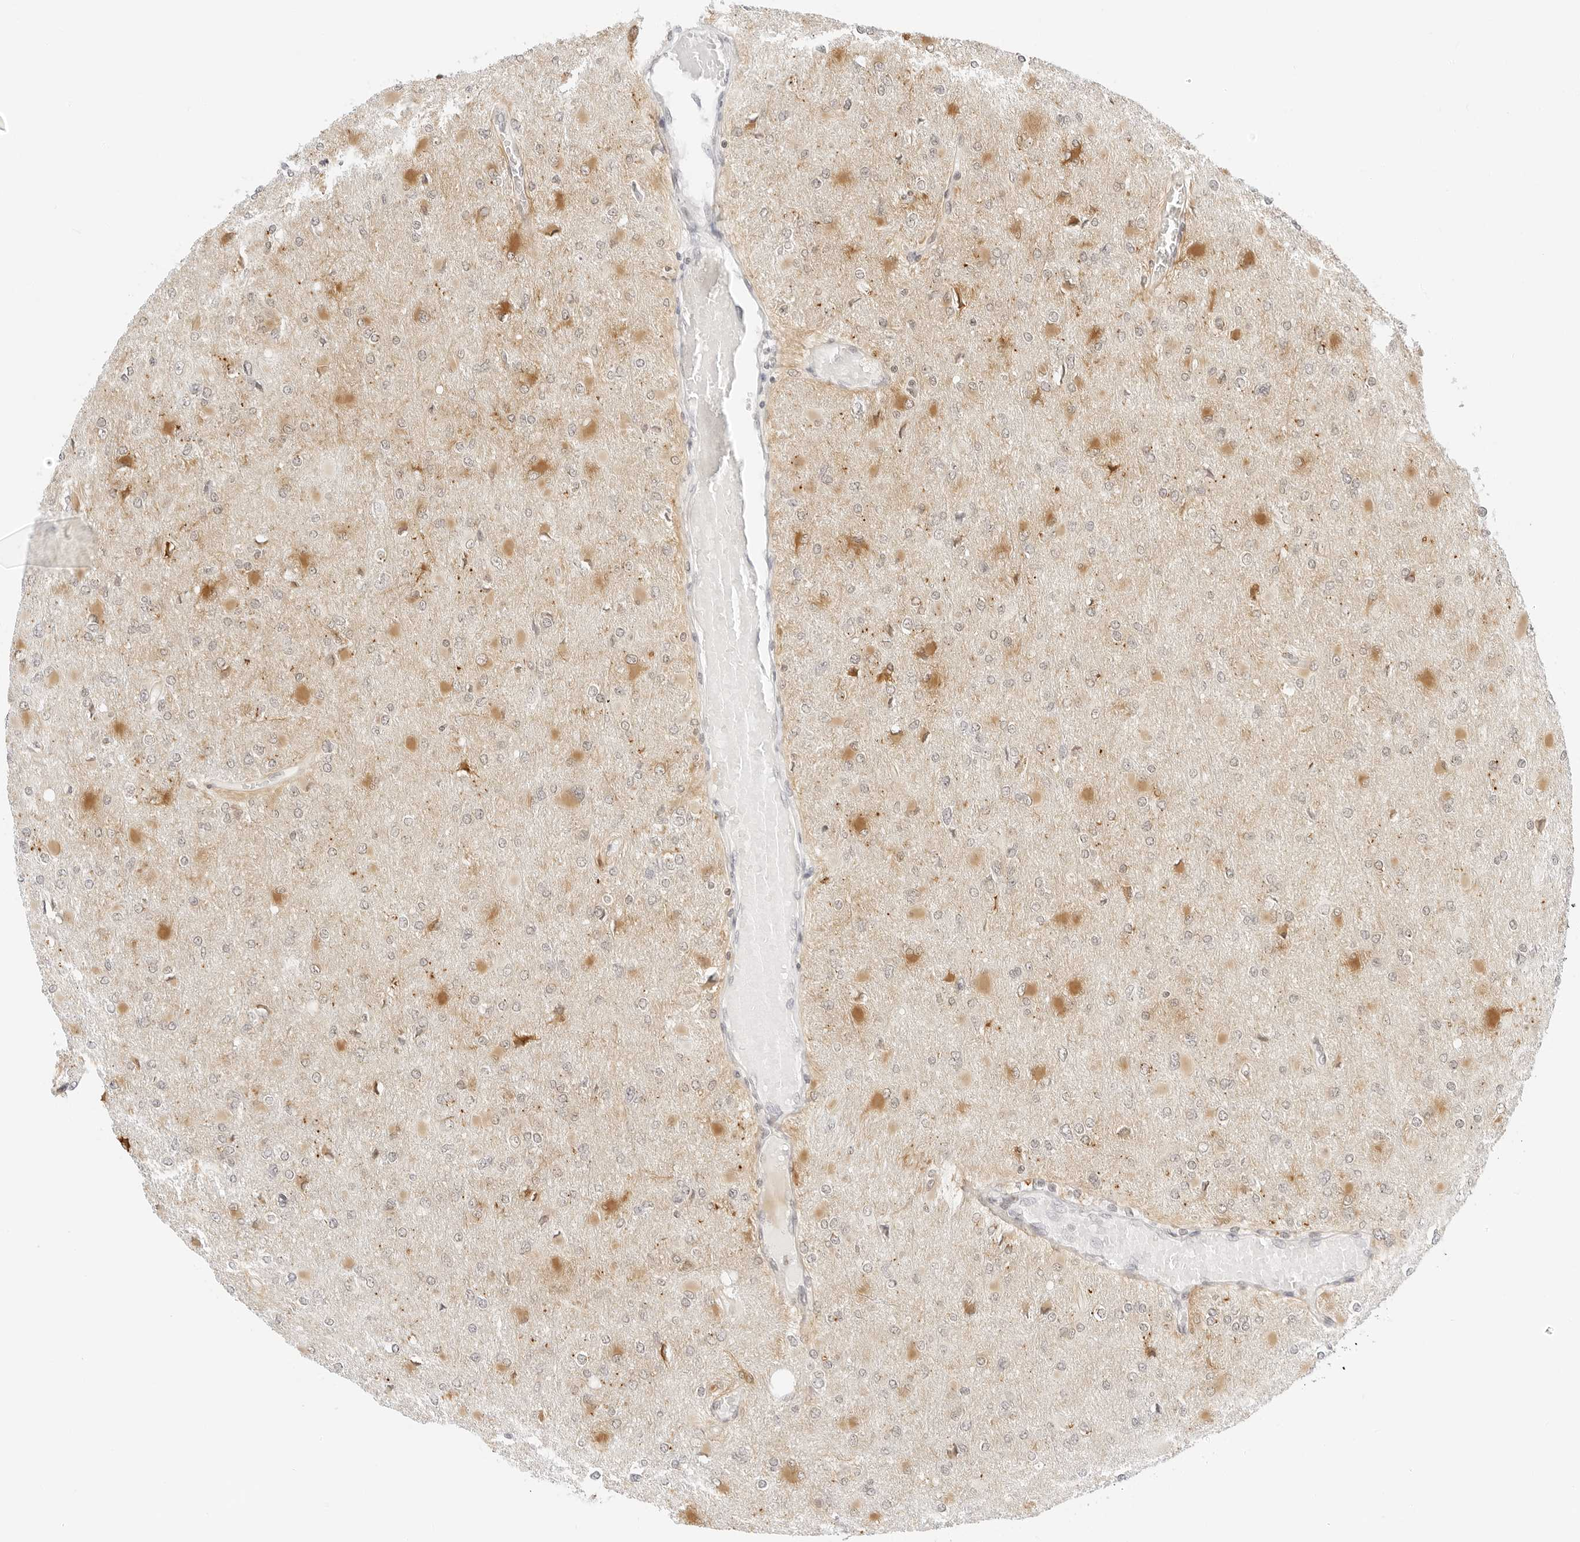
{"staining": {"intensity": "moderate", "quantity": "<25%", "location": "cytoplasmic/membranous"}, "tissue": "glioma", "cell_type": "Tumor cells", "image_type": "cancer", "snomed": [{"axis": "morphology", "description": "Glioma, malignant, High grade"}, {"axis": "topography", "description": "Cerebral cortex"}], "caption": "Glioma stained with a brown dye displays moderate cytoplasmic/membranous positive staining in about <25% of tumor cells.", "gene": "POLR3C", "patient": {"sex": "female", "age": 36}}